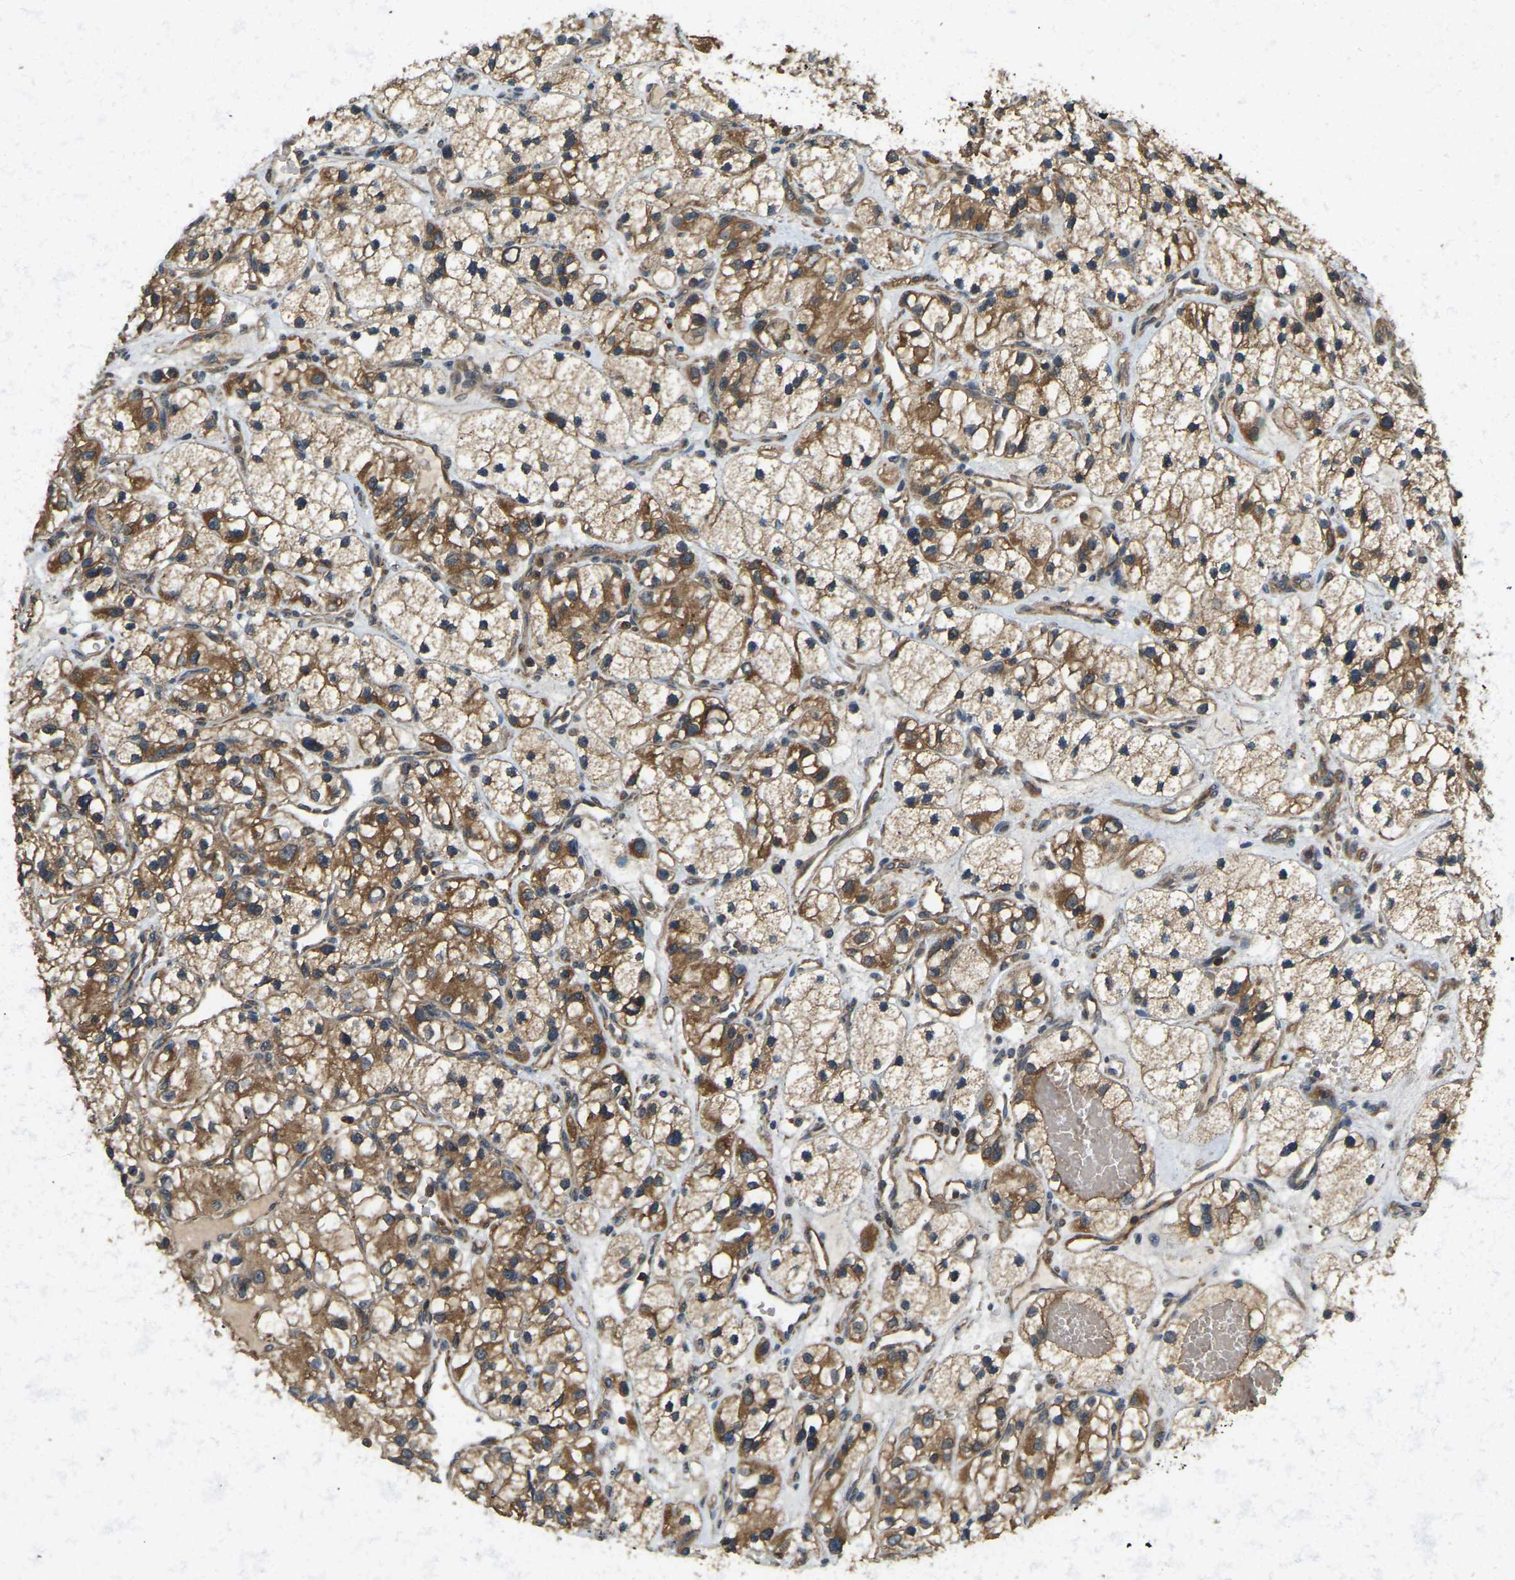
{"staining": {"intensity": "moderate", "quantity": ">75%", "location": "cytoplasmic/membranous"}, "tissue": "renal cancer", "cell_type": "Tumor cells", "image_type": "cancer", "snomed": [{"axis": "morphology", "description": "Adenocarcinoma, NOS"}, {"axis": "topography", "description": "Kidney"}], "caption": "An immunohistochemistry histopathology image of neoplastic tissue is shown. Protein staining in brown labels moderate cytoplasmic/membranous positivity in renal cancer (adenocarcinoma) within tumor cells.", "gene": "ERGIC1", "patient": {"sex": "female", "age": 57}}